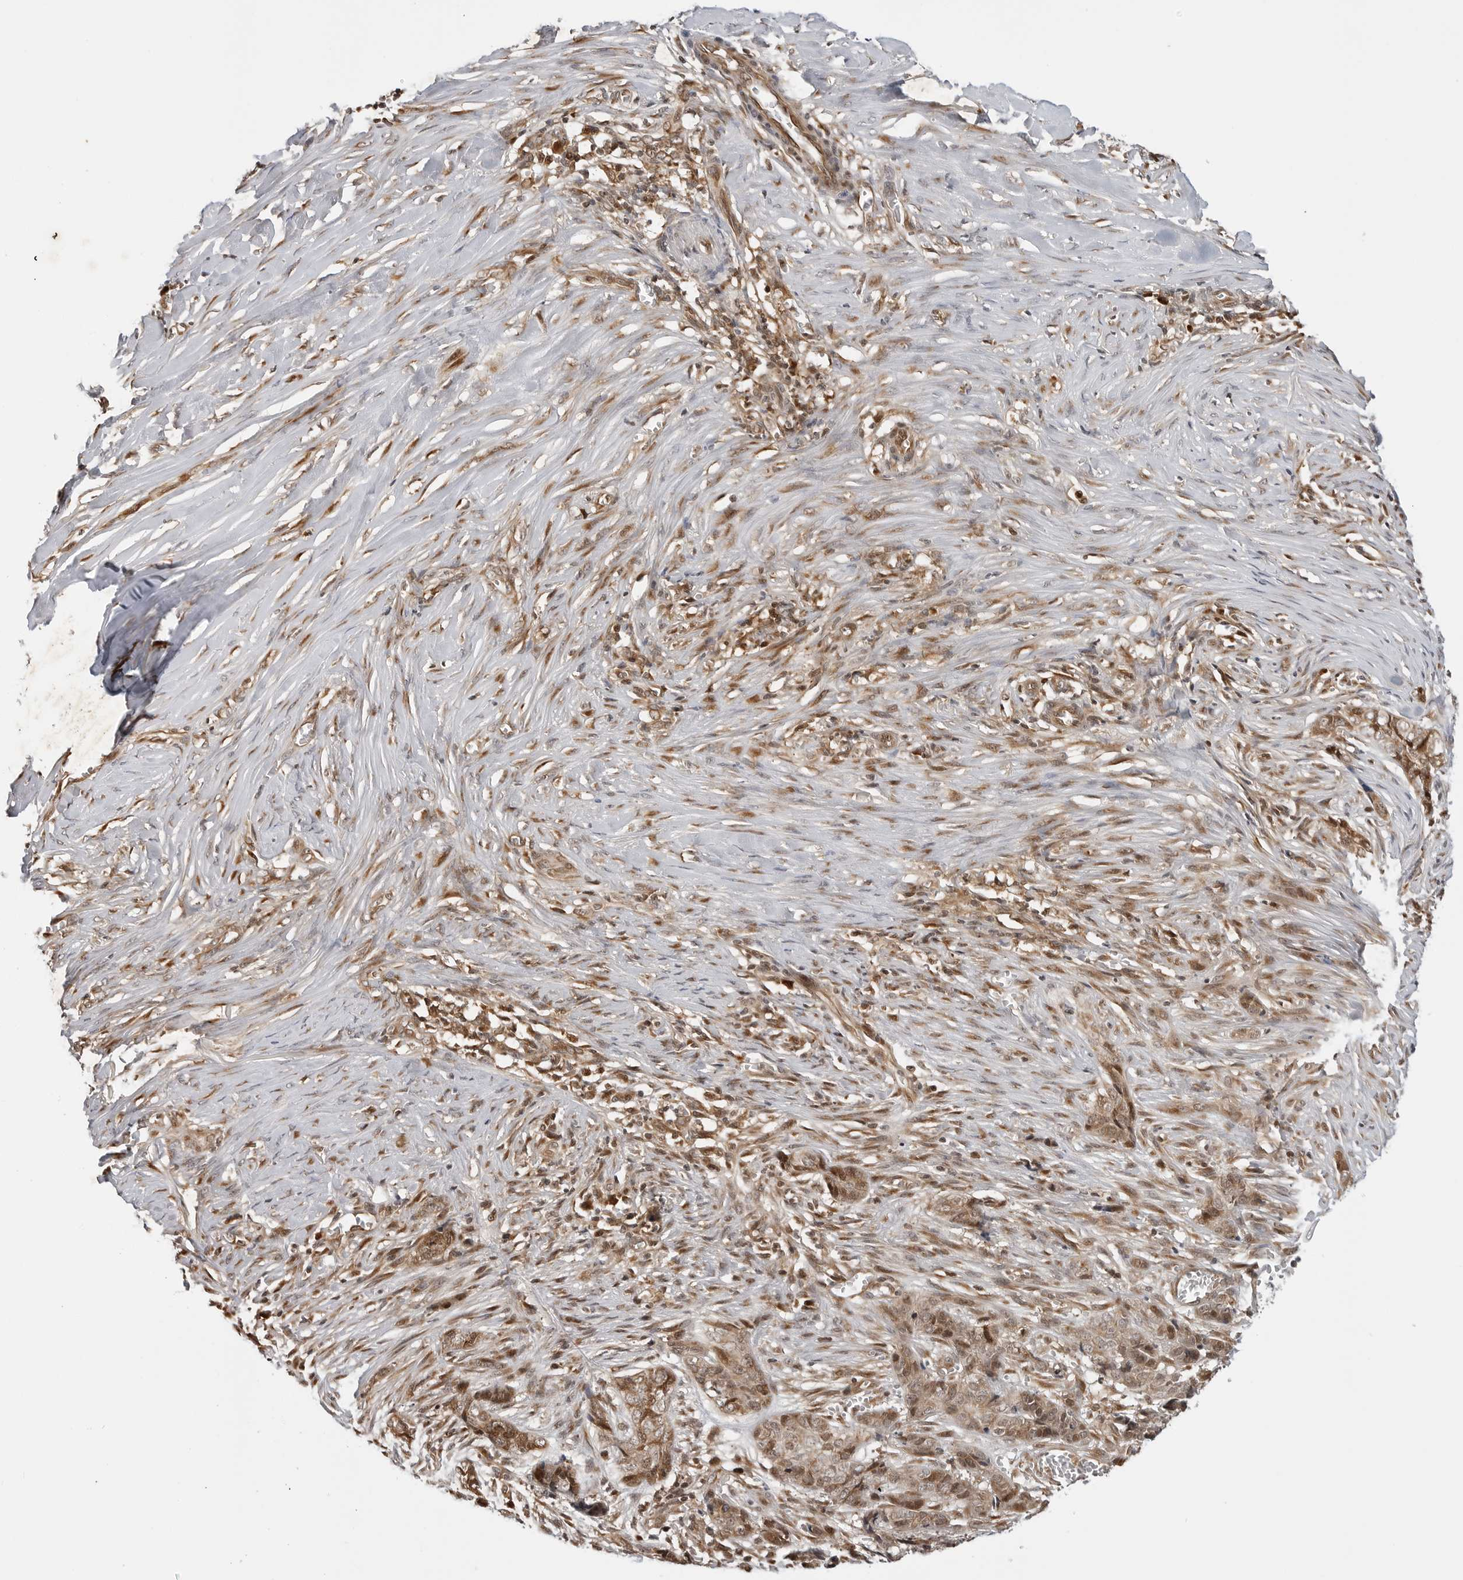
{"staining": {"intensity": "moderate", "quantity": ">75%", "location": "cytoplasmic/membranous,nuclear"}, "tissue": "skin cancer", "cell_type": "Tumor cells", "image_type": "cancer", "snomed": [{"axis": "morphology", "description": "Basal cell carcinoma"}, {"axis": "topography", "description": "Skin"}], "caption": "The immunohistochemical stain labels moderate cytoplasmic/membranous and nuclear expression in tumor cells of skin cancer (basal cell carcinoma) tissue.", "gene": "TIPRL", "patient": {"sex": "female", "age": 64}}